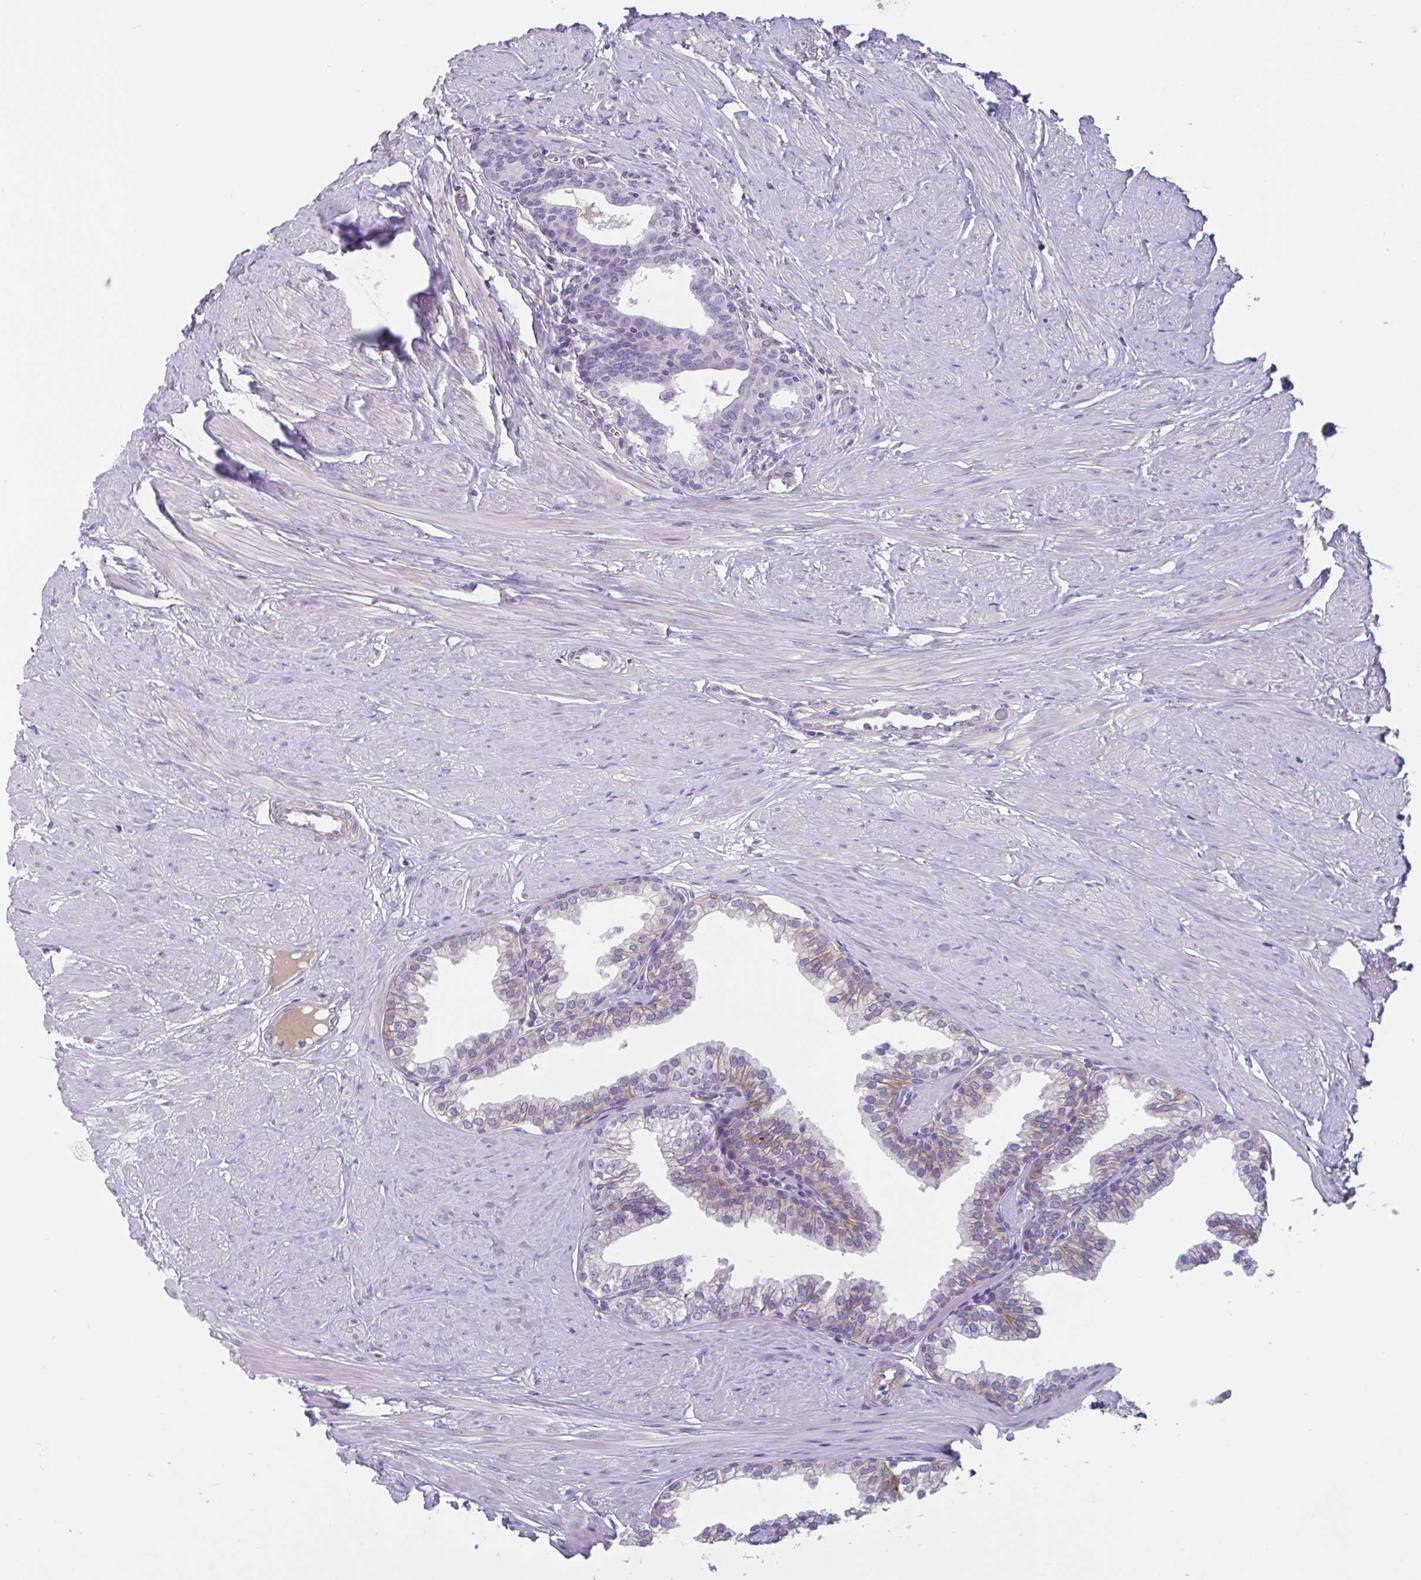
{"staining": {"intensity": "moderate", "quantity": "25%-75%", "location": "cytoplasmic/membranous"}, "tissue": "prostate", "cell_type": "Glandular cells", "image_type": "normal", "snomed": [{"axis": "morphology", "description": "Normal tissue, NOS"}, {"axis": "topography", "description": "Prostate"}, {"axis": "topography", "description": "Peripheral nerve tissue"}], "caption": "Benign prostate was stained to show a protein in brown. There is medium levels of moderate cytoplasmic/membranous expression in about 25%-75% of glandular cells.", "gene": "TTC7B", "patient": {"sex": "male", "age": 55}}